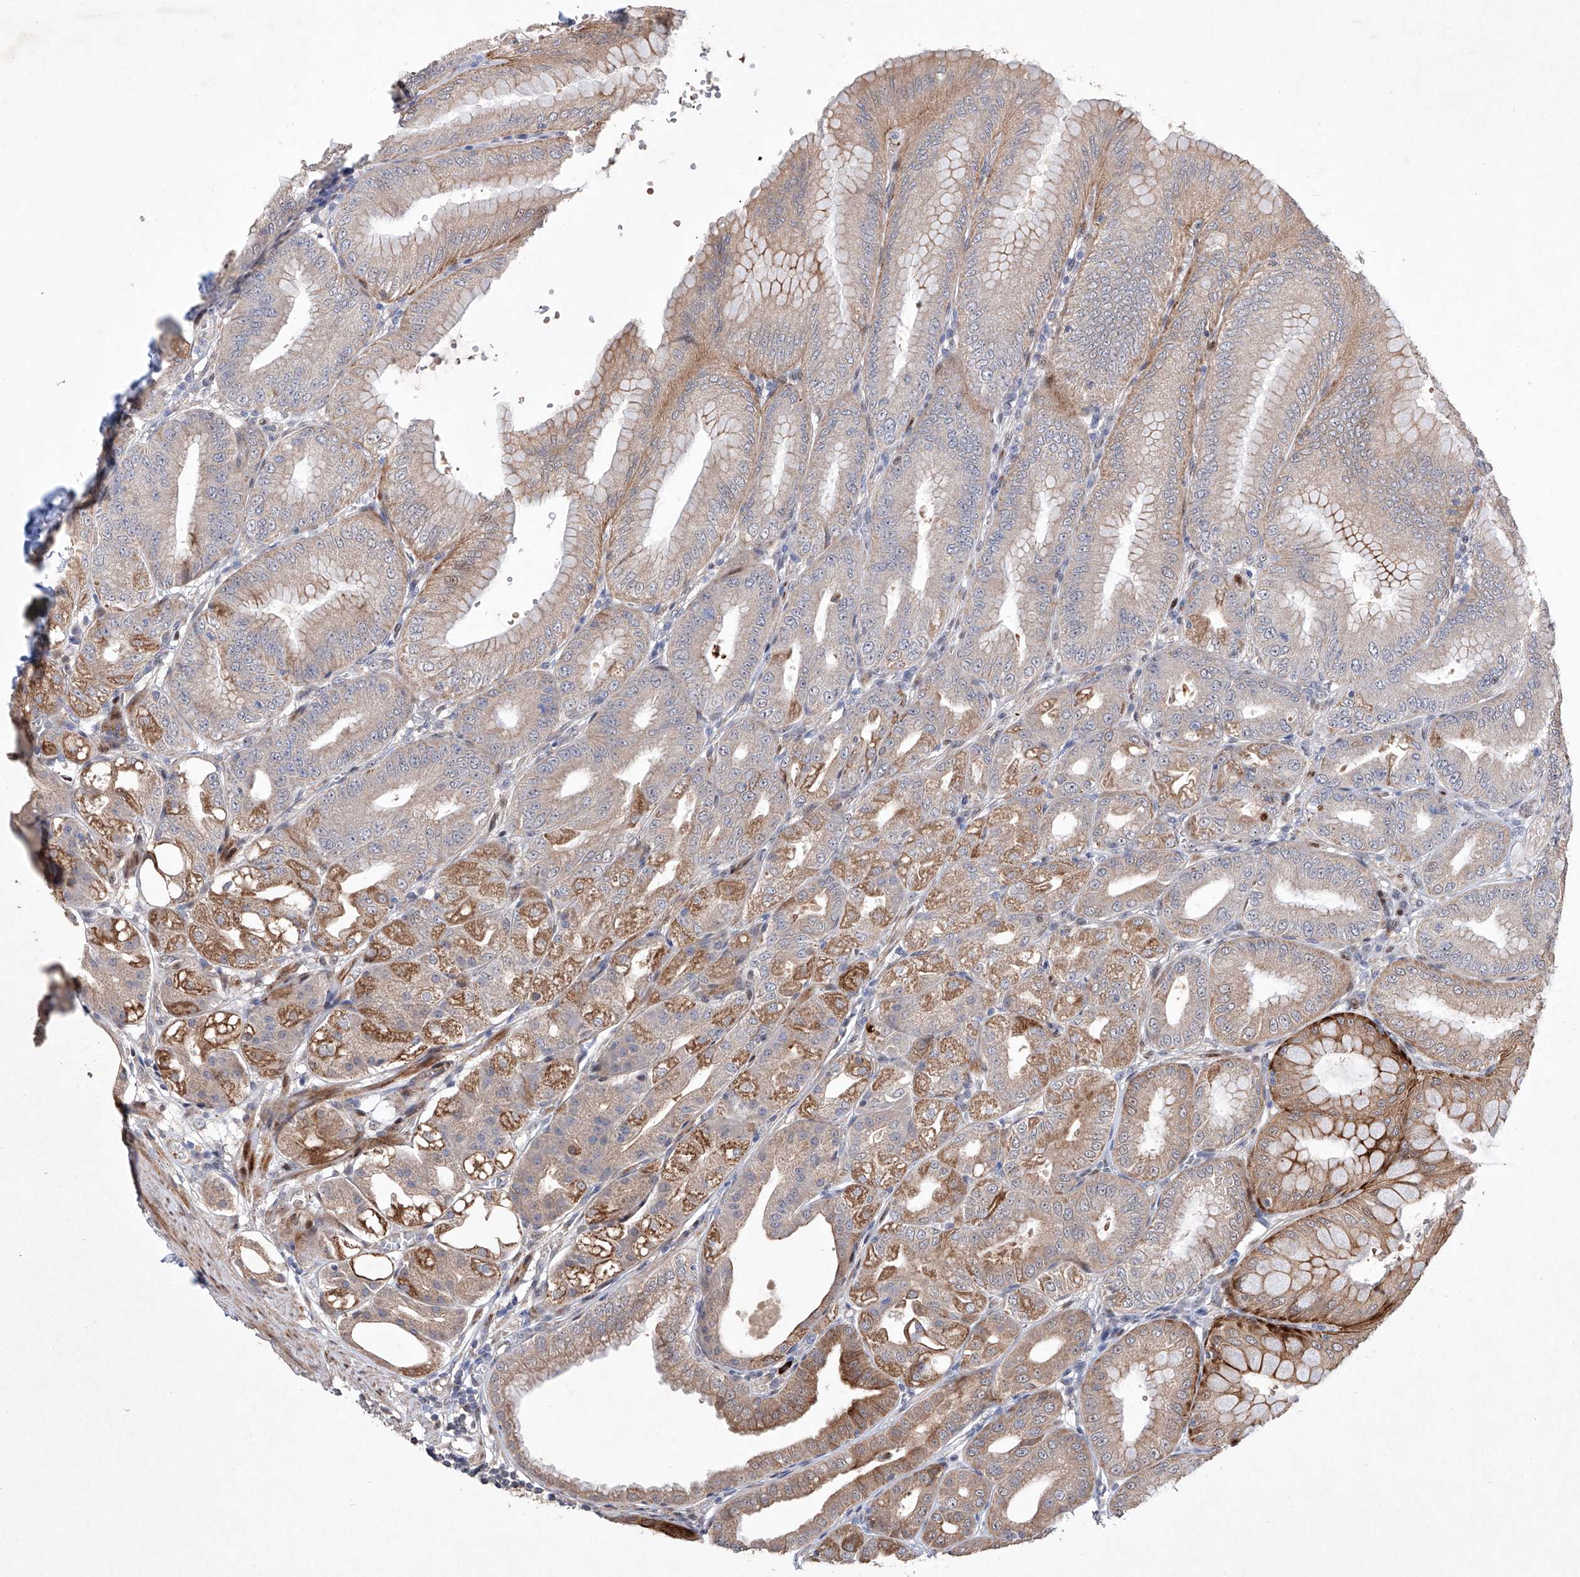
{"staining": {"intensity": "strong", "quantity": "<25%", "location": "cytoplasmic/membranous,nuclear"}, "tissue": "stomach", "cell_type": "Glandular cells", "image_type": "normal", "snomed": [{"axis": "morphology", "description": "Normal tissue, NOS"}, {"axis": "topography", "description": "Stomach, lower"}], "caption": "This image displays IHC staining of unremarkable human stomach, with medium strong cytoplasmic/membranous,nuclear staining in about <25% of glandular cells.", "gene": "AFG1L", "patient": {"sex": "male", "age": 71}}